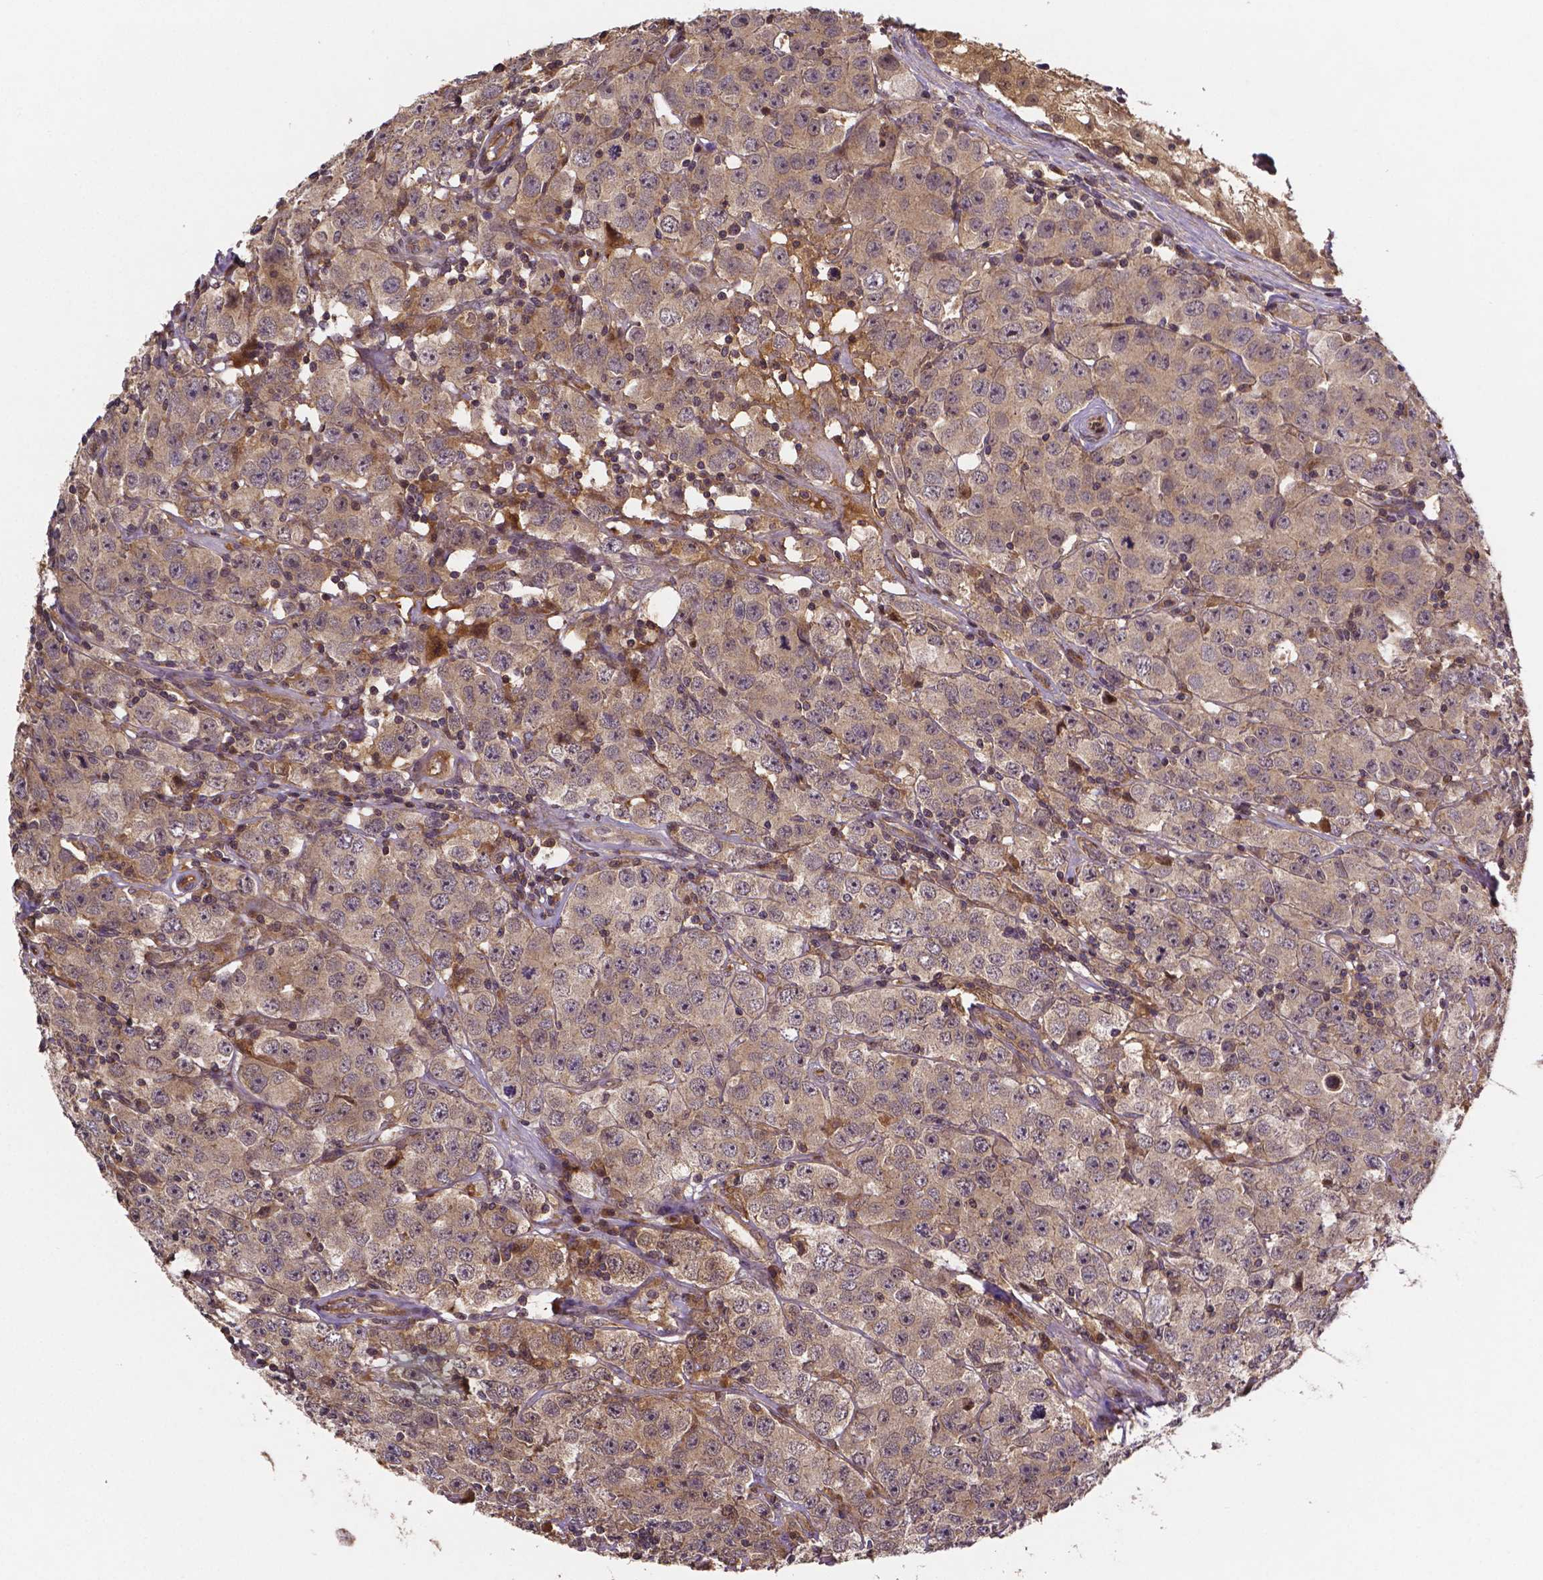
{"staining": {"intensity": "weak", "quantity": ">75%", "location": "cytoplasmic/membranous"}, "tissue": "testis cancer", "cell_type": "Tumor cells", "image_type": "cancer", "snomed": [{"axis": "morphology", "description": "Seminoma, NOS"}, {"axis": "topography", "description": "Testis"}], "caption": "Testis cancer stained with immunohistochemistry (IHC) exhibits weak cytoplasmic/membranous staining in about >75% of tumor cells. Immunohistochemistry stains the protein in brown and the nuclei are stained blue.", "gene": "RNF123", "patient": {"sex": "male", "age": 52}}